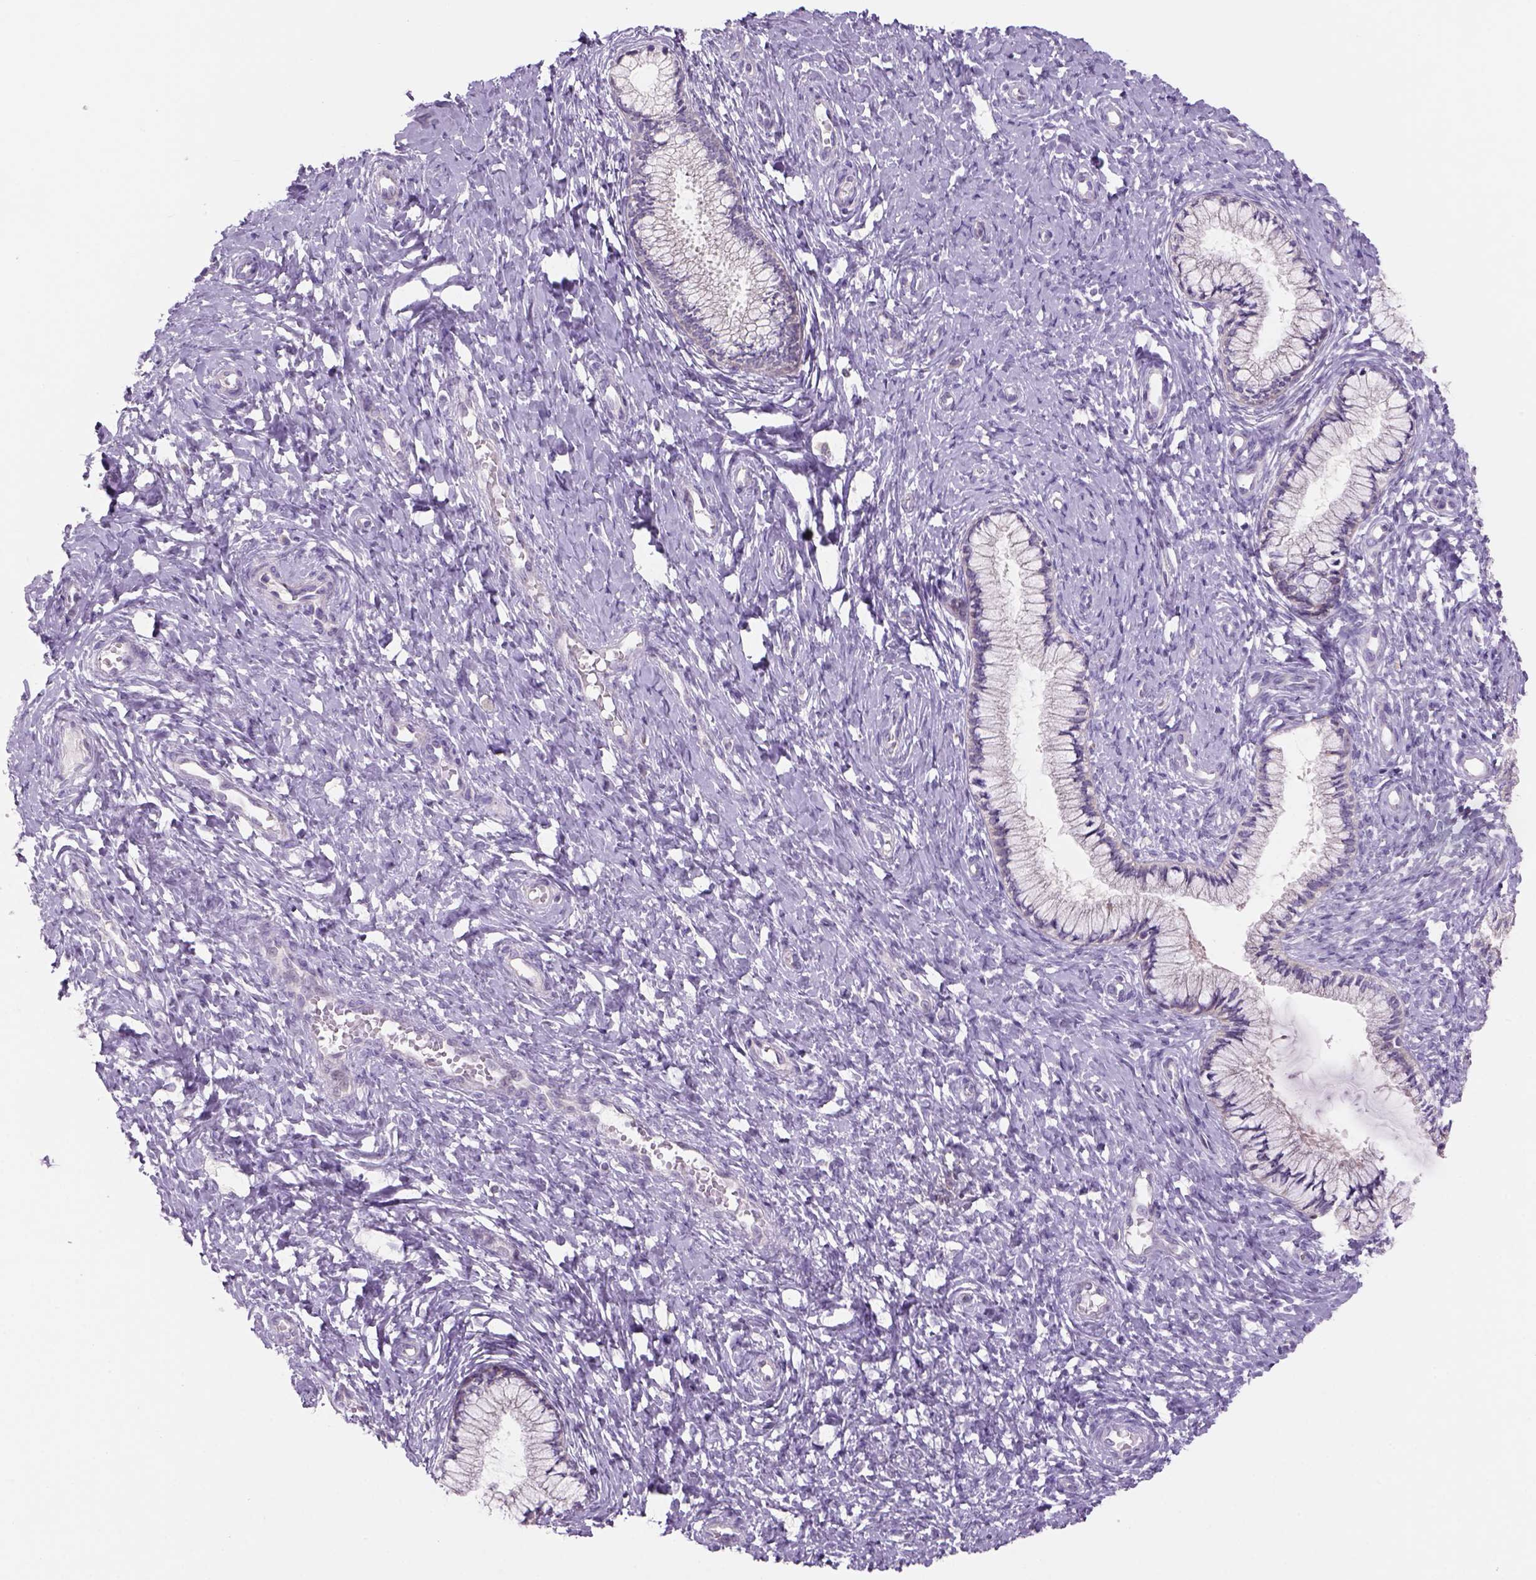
{"staining": {"intensity": "negative", "quantity": "none", "location": "none"}, "tissue": "cervix", "cell_type": "Glandular cells", "image_type": "normal", "snomed": [{"axis": "morphology", "description": "Normal tissue, NOS"}, {"axis": "topography", "description": "Cervix"}], "caption": "Image shows no protein staining in glandular cells of unremarkable cervix. (IHC, brightfield microscopy, high magnification).", "gene": "ADGRV1", "patient": {"sex": "female", "age": 37}}